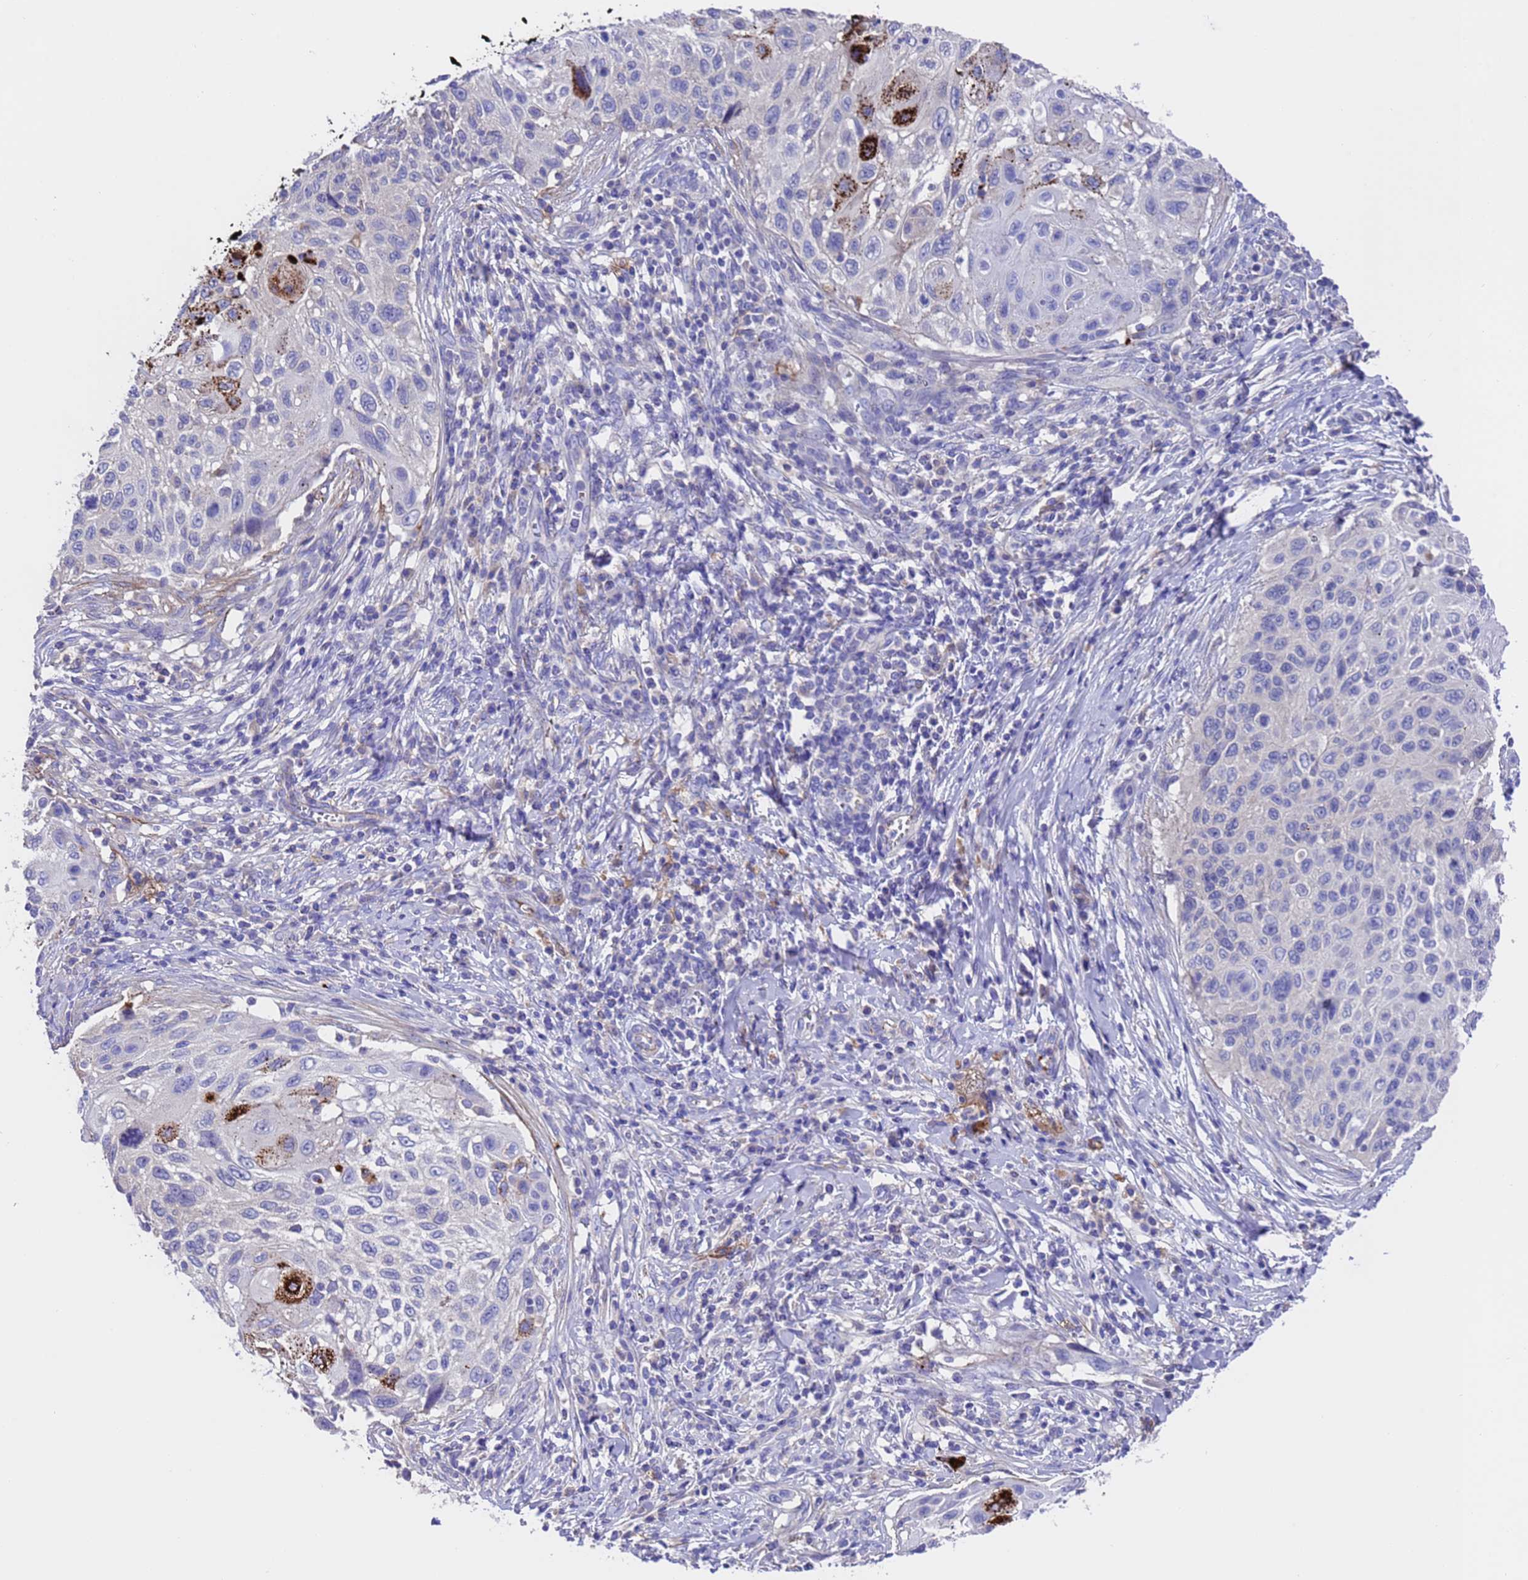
{"staining": {"intensity": "negative", "quantity": "none", "location": "none"}, "tissue": "cervical cancer", "cell_type": "Tumor cells", "image_type": "cancer", "snomed": [{"axis": "morphology", "description": "Squamous cell carcinoma, NOS"}, {"axis": "topography", "description": "Cervix"}], "caption": "Tumor cells show no significant staining in cervical cancer.", "gene": "ELP6", "patient": {"sex": "female", "age": 70}}